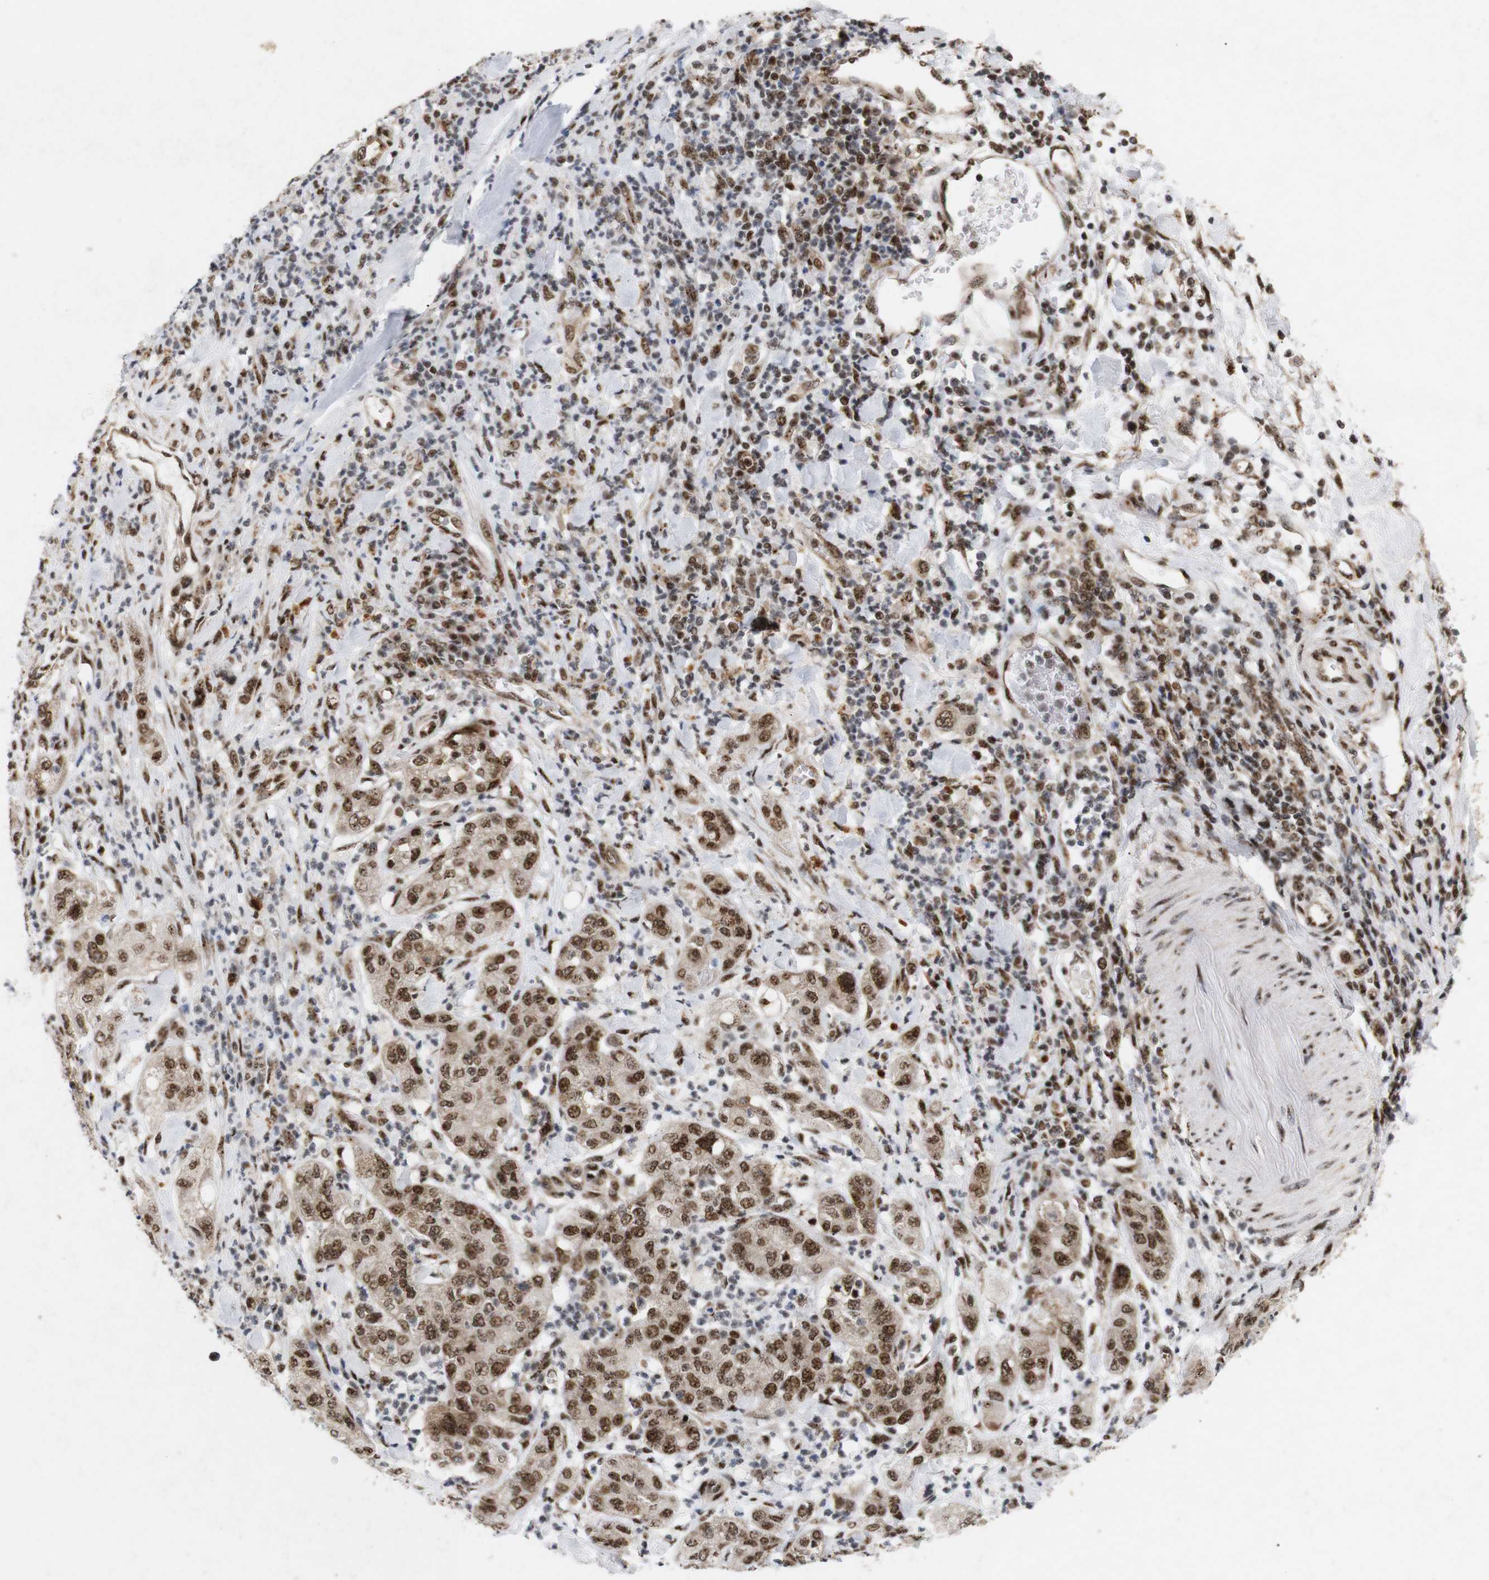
{"staining": {"intensity": "moderate", "quantity": ">75%", "location": "cytoplasmic/membranous,nuclear"}, "tissue": "pancreatic cancer", "cell_type": "Tumor cells", "image_type": "cancer", "snomed": [{"axis": "morphology", "description": "Adenocarcinoma, NOS"}, {"axis": "topography", "description": "Pancreas"}], "caption": "This histopathology image shows pancreatic cancer (adenocarcinoma) stained with IHC to label a protein in brown. The cytoplasmic/membranous and nuclear of tumor cells show moderate positivity for the protein. Nuclei are counter-stained blue.", "gene": "PYM1", "patient": {"sex": "female", "age": 78}}